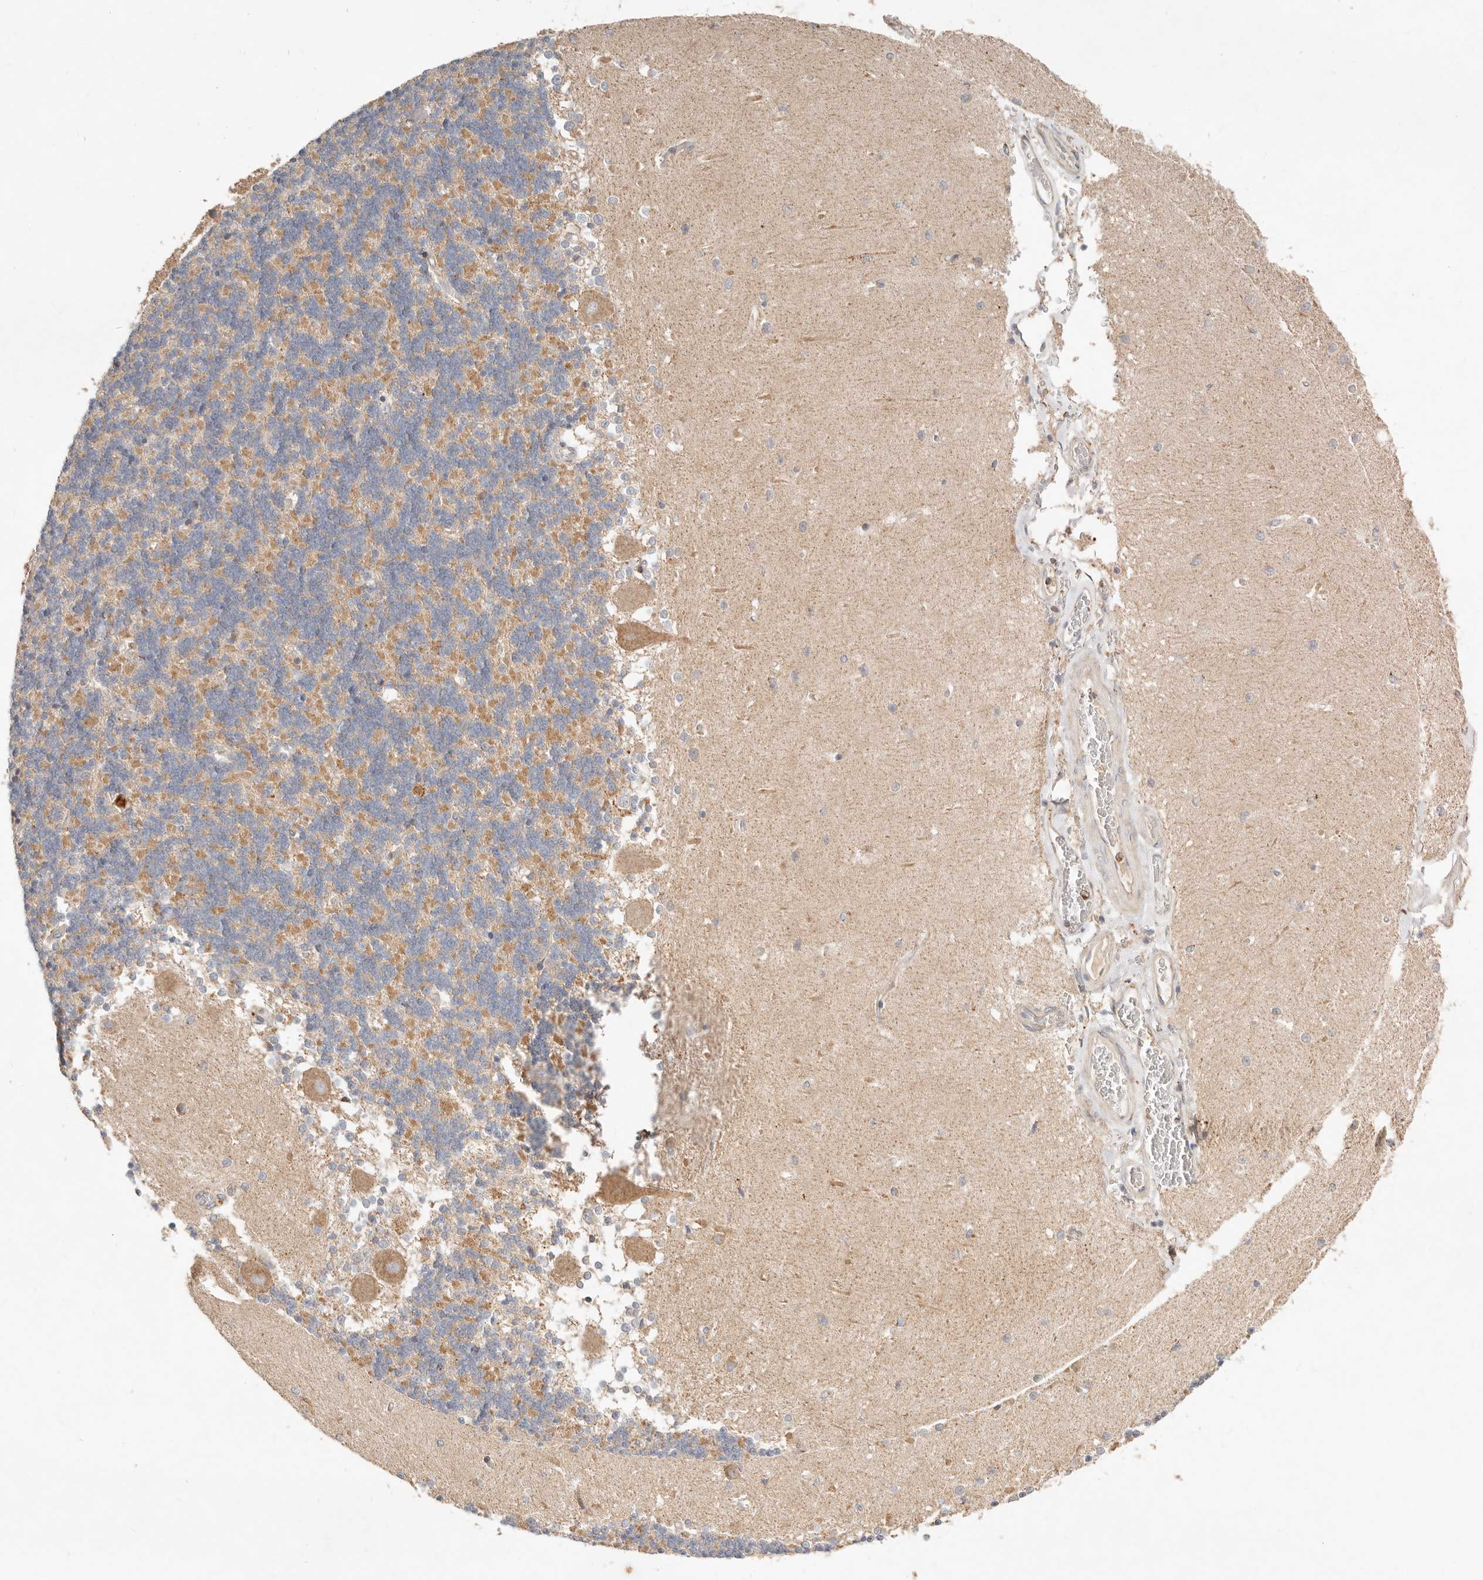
{"staining": {"intensity": "moderate", "quantity": "<25%", "location": "cytoplasmic/membranous"}, "tissue": "cerebellum", "cell_type": "Cells in granular layer", "image_type": "normal", "snomed": [{"axis": "morphology", "description": "Normal tissue, NOS"}, {"axis": "topography", "description": "Cerebellum"}], "caption": "Protein staining demonstrates moderate cytoplasmic/membranous expression in approximately <25% of cells in granular layer in benign cerebellum. Using DAB (brown) and hematoxylin (blue) stains, captured at high magnification using brightfield microscopy.", "gene": "ARHGEF10L", "patient": {"sex": "male", "age": 37}}